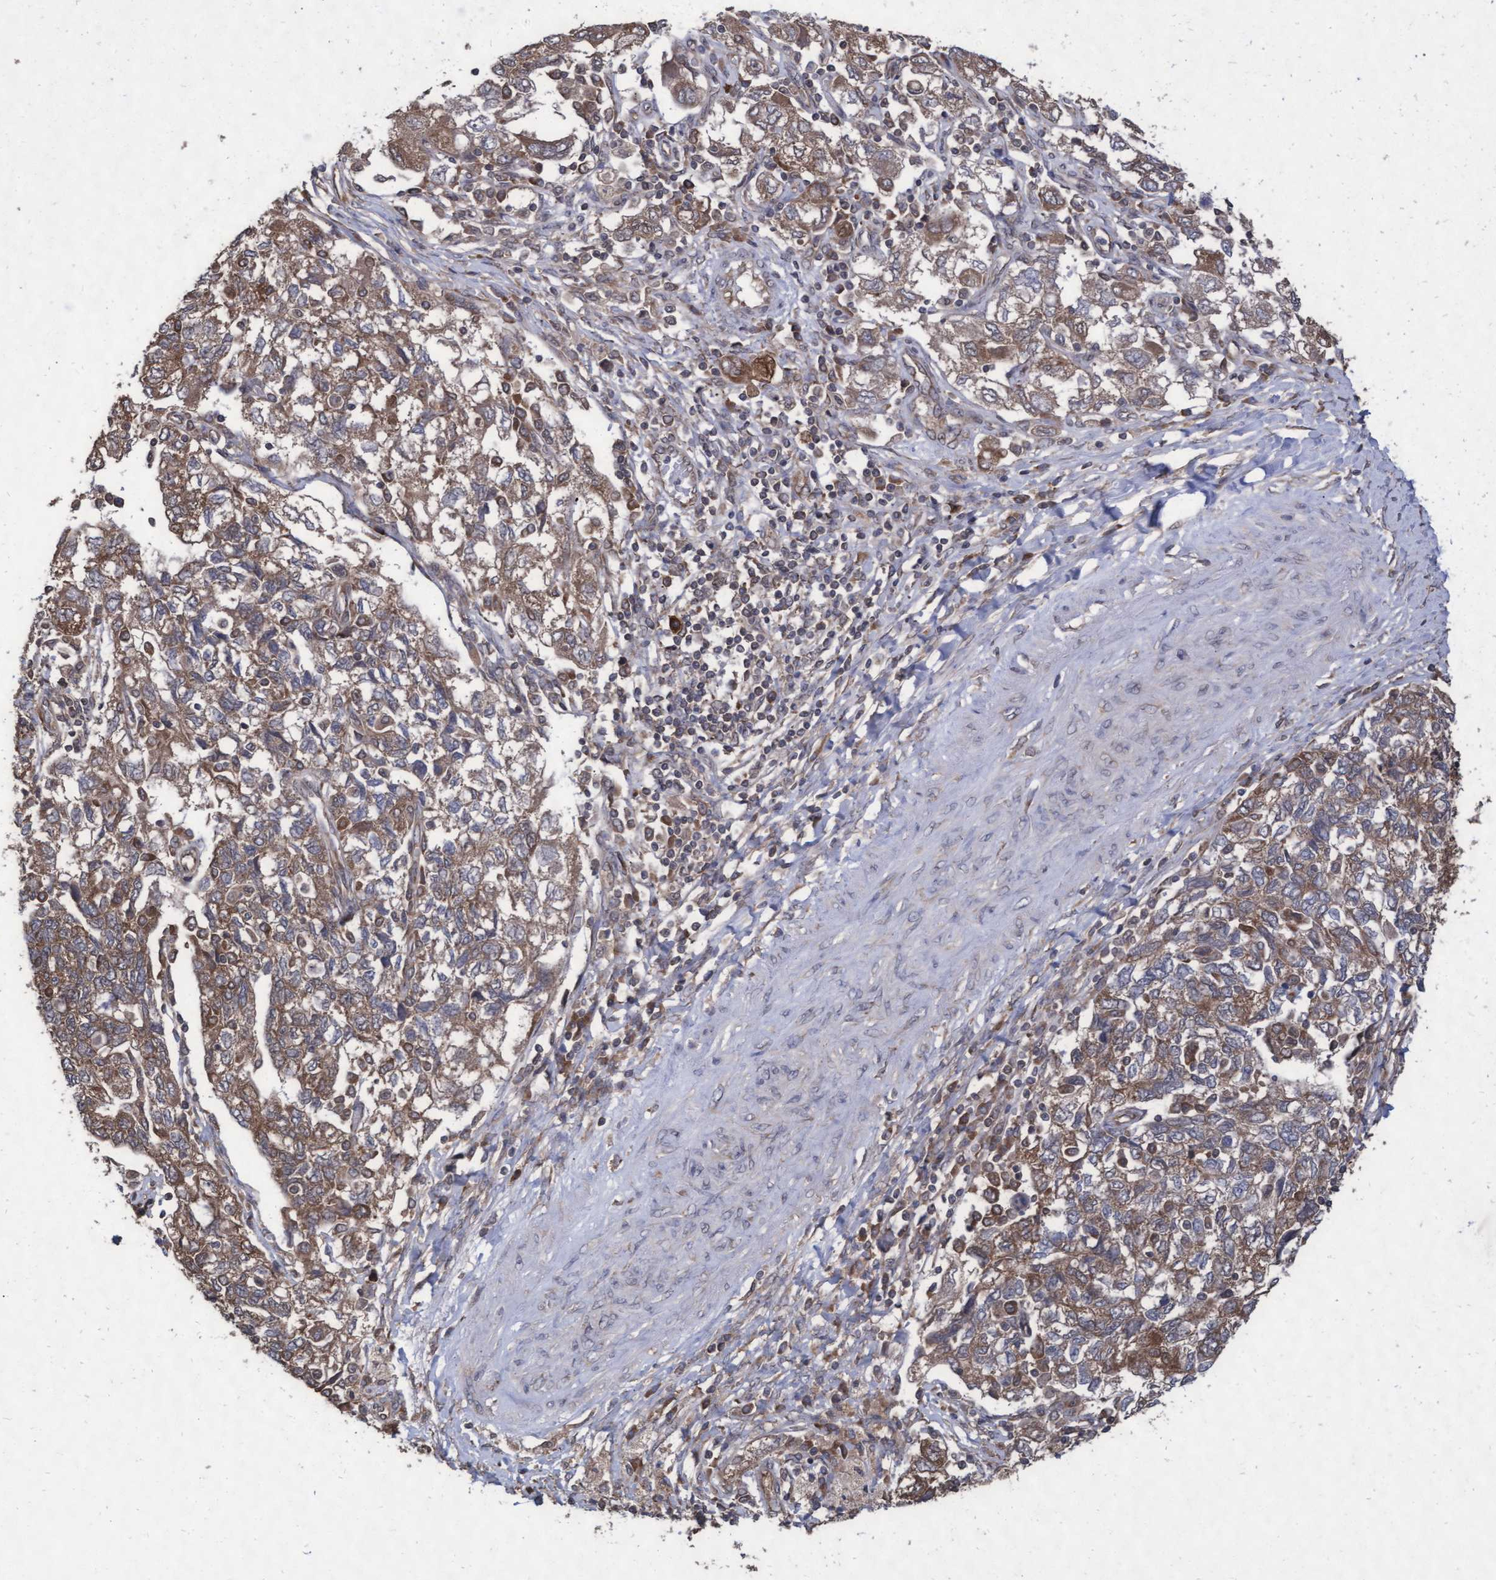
{"staining": {"intensity": "moderate", "quantity": ">75%", "location": "cytoplasmic/membranous"}, "tissue": "ovarian cancer", "cell_type": "Tumor cells", "image_type": "cancer", "snomed": [{"axis": "morphology", "description": "Carcinoma, NOS"}, {"axis": "morphology", "description": "Cystadenocarcinoma, serous, NOS"}, {"axis": "topography", "description": "Ovary"}], "caption": "Human ovarian cancer (serous cystadenocarcinoma) stained for a protein (brown) displays moderate cytoplasmic/membranous positive expression in about >75% of tumor cells.", "gene": "ABCF2", "patient": {"sex": "female", "age": 69}}